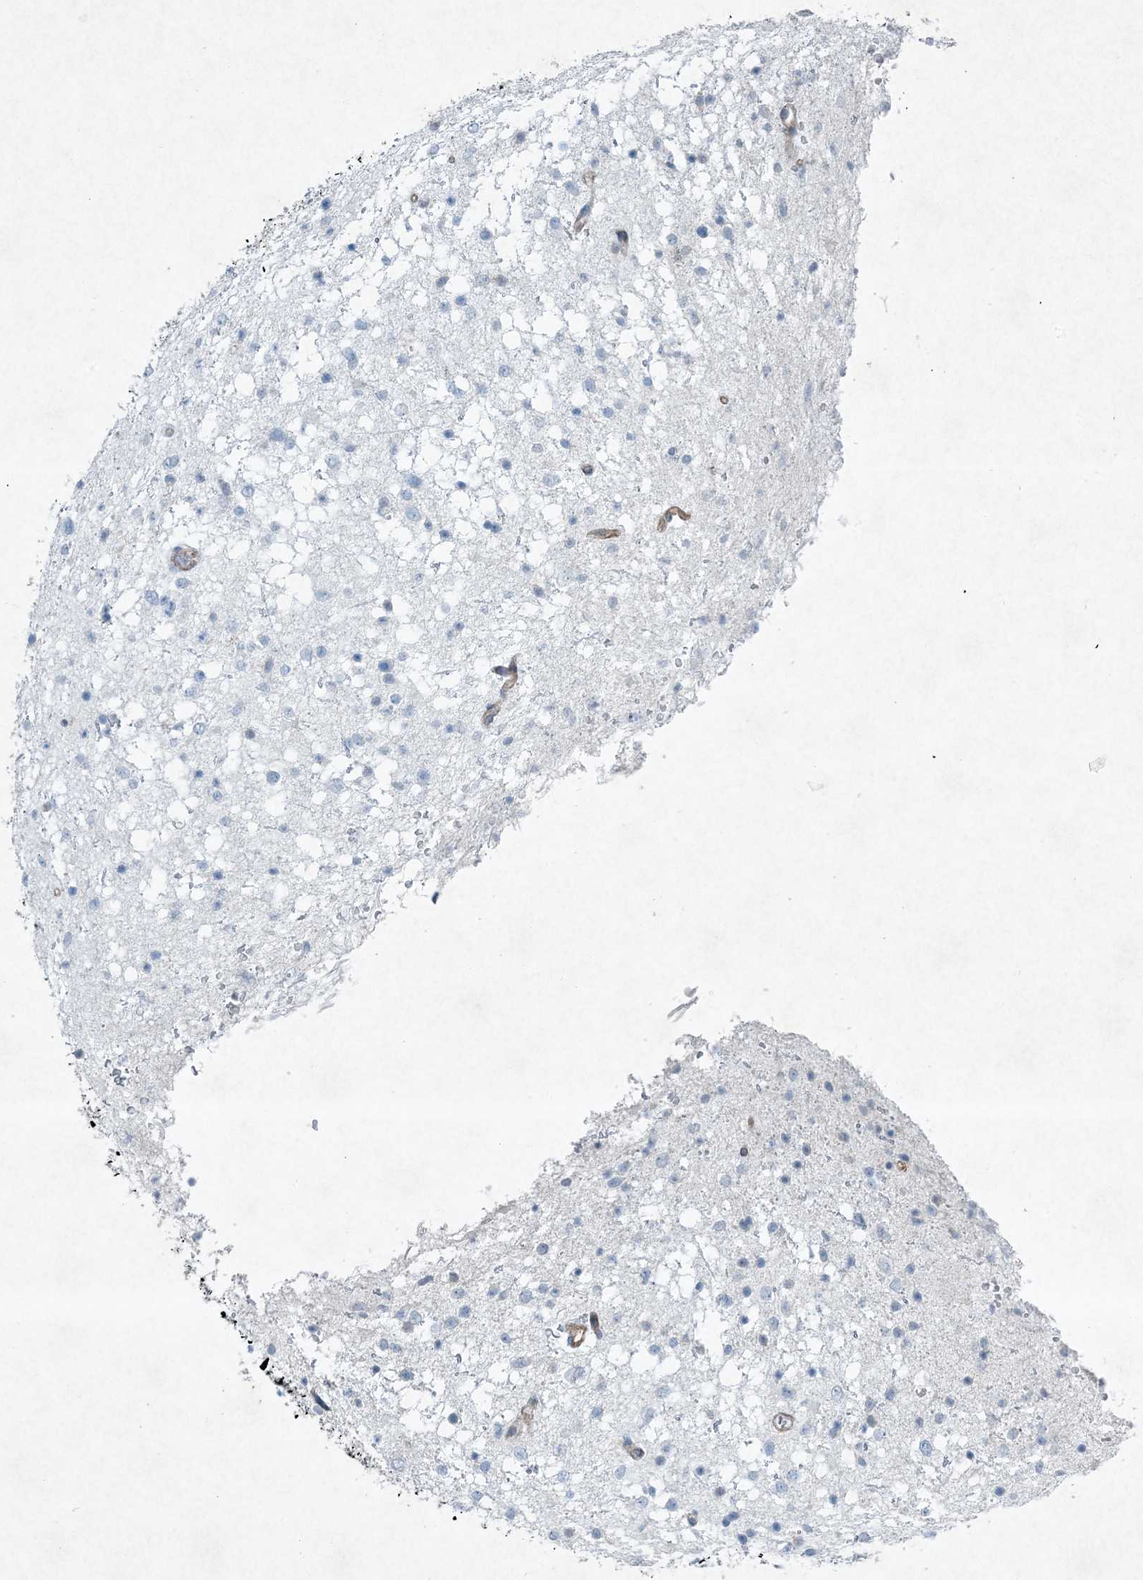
{"staining": {"intensity": "negative", "quantity": "none", "location": "none"}, "tissue": "glioma", "cell_type": "Tumor cells", "image_type": "cancer", "snomed": [{"axis": "morphology", "description": "Glioma, malignant, Low grade"}, {"axis": "topography", "description": "Brain"}], "caption": "Histopathology image shows no significant protein staining in tumor cells of glioma.", "gene": "PGM5", "patient": {"sex": "female", "age": 37}}